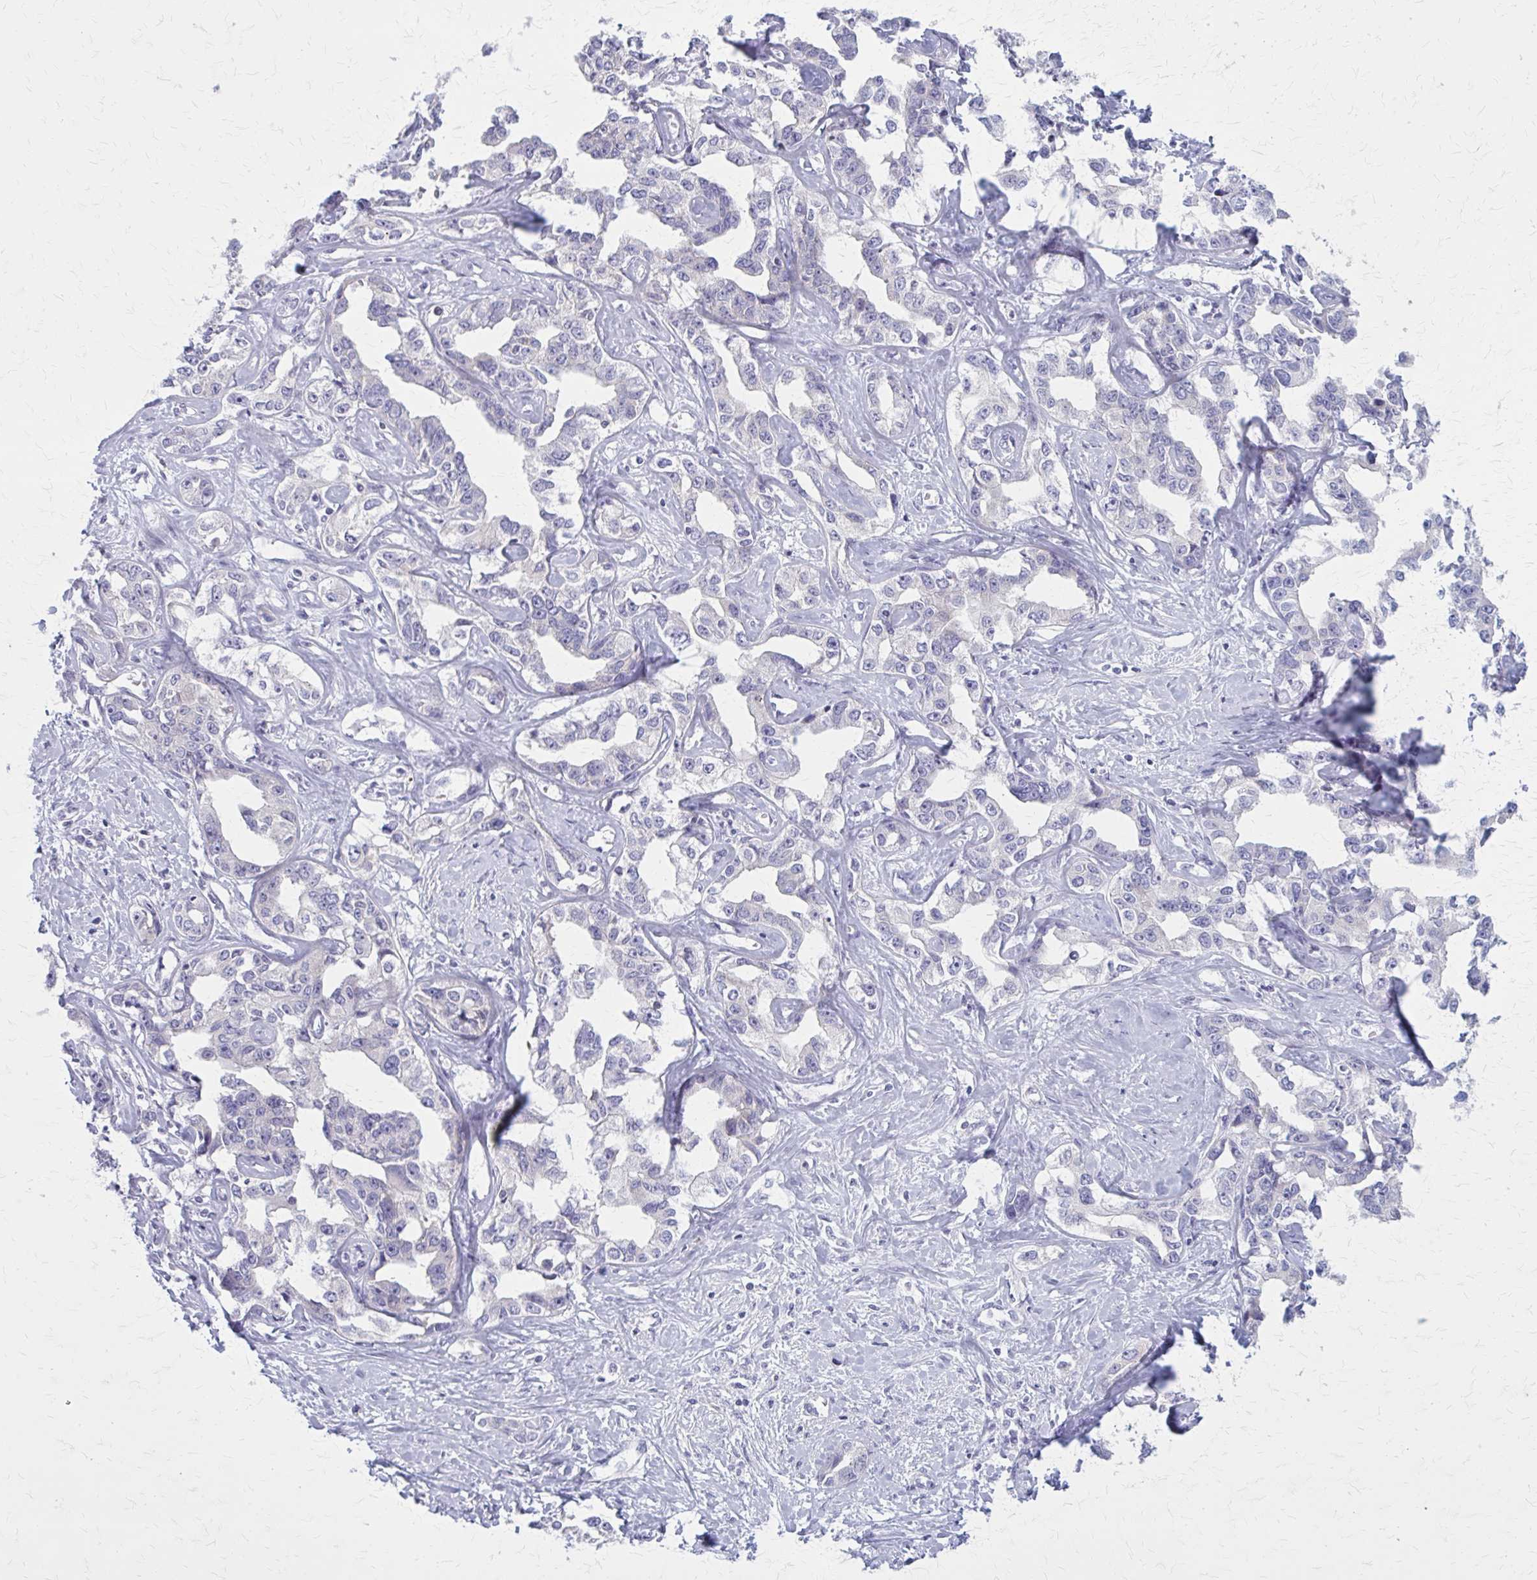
{"staining": {"intensity": "negative", "quantity": "none", "location": "none"}, "tissue": "liver cancer", "cell_type": "Tumor cells", "image_type": "cancer", "snomed": [{"axis": "morphology", "description": "Cholangiocarcinoma"}, {"axis": "topography", "description": "Liver"}], "caption": "DAB (3,3'-diaminobenzidine) immunohistochemical staining of human liver cancer (cholangiocarcinoma) displays no significant expression in tumor cells.", "gene": "PITPNM1", "patient": {"sex": "male", "age": 59}}